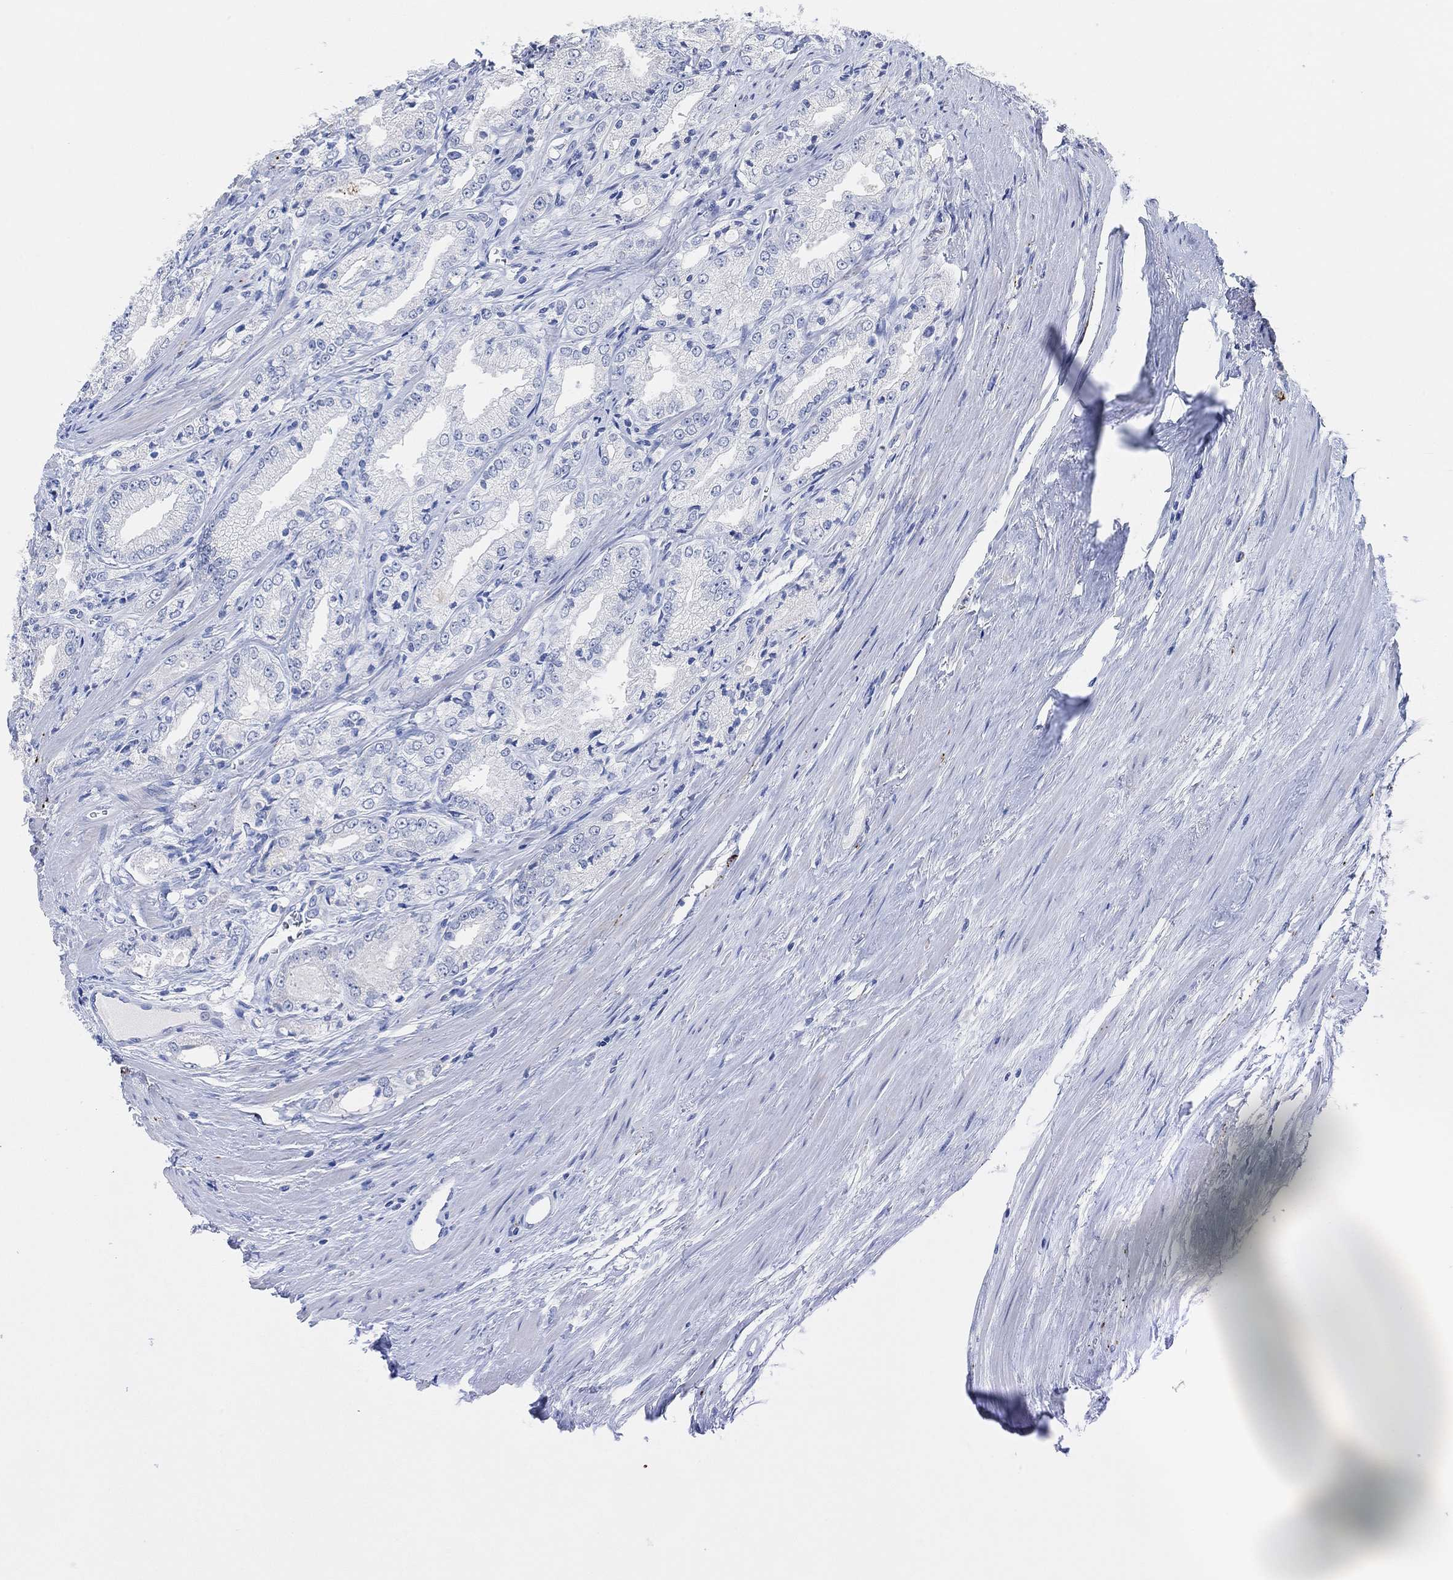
{"staining": {"intensity": "negative", "quantity": "none", "location": "none"}, "tissue": "prostate cancer", "cell_type": "Tumor cells", "image_type": "cancer", "snomed": [{"axis": "morphology", "description": "Adenocarcinoma, NOS"}, {"axis": "morphology", "description": "Adenocarcinoma, High grade"}, {"axis": "topography", "description": "Prostate"}], "caption": "Histopathology image shows no significant protein staining in tumor cells of prostate cancer. Nuclei are stained in blue.", "gene": "VAT1L", "patient": {"sex": "male", "age": 70}}